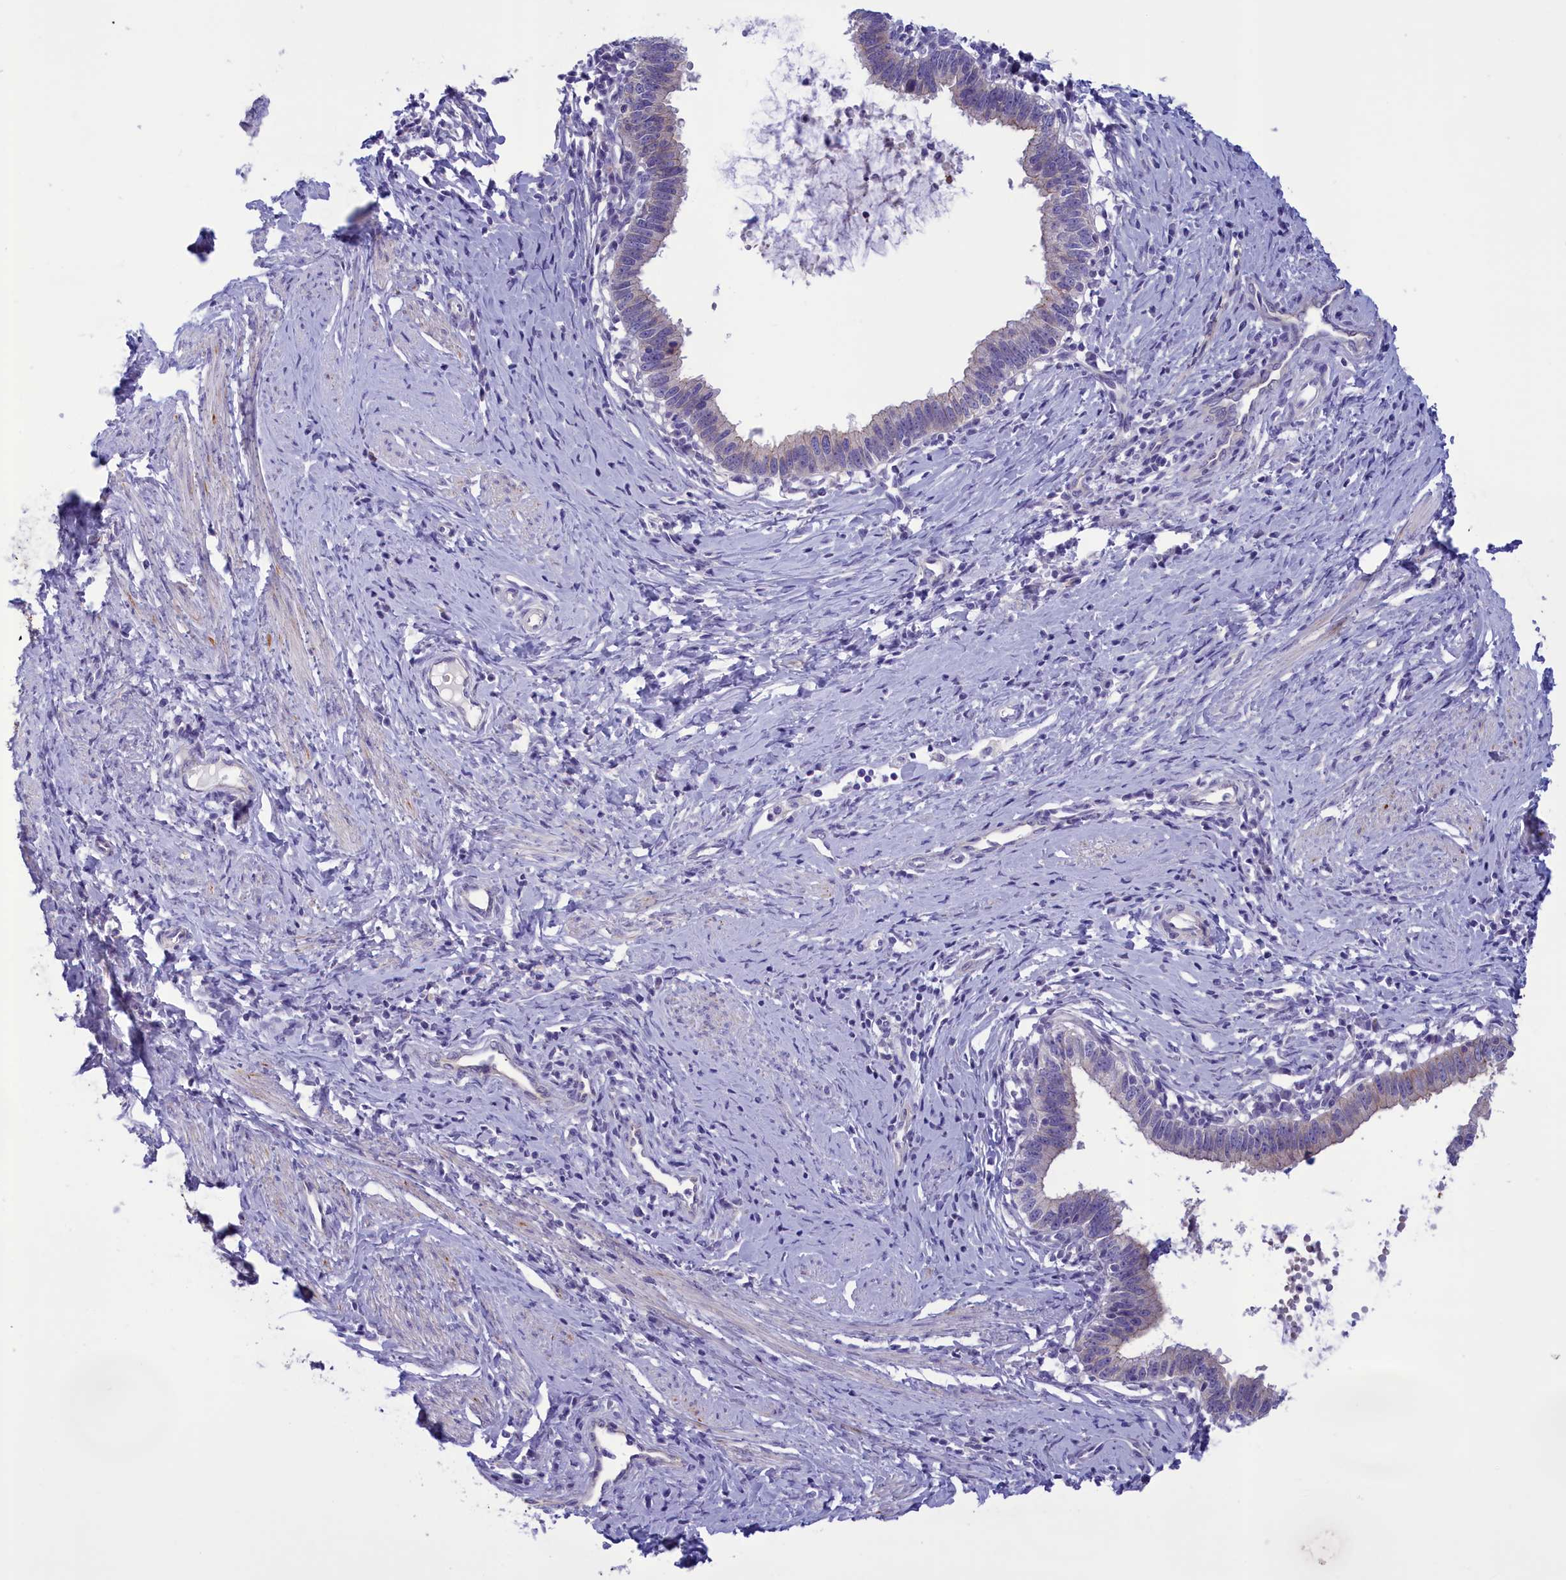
{"staining": {"intensity": "negative", "quantity": "none", "location": "none"}, "tissue": "cervical cancer", "cell_type": "Tumor cells", "image_type": "cancer", "snomed": [{"axis": "morphology", "description": "Adenocarcinoma, NOS"}, {"axis": "topography", "description": "Cervix"}], "caption": "A high-resolution image shows IHC staining of cervical cancer, which exhibits no significant expression in tumor cells.", "gene": "CORO2A", "patient": {"sex": "female", "age": 36}}